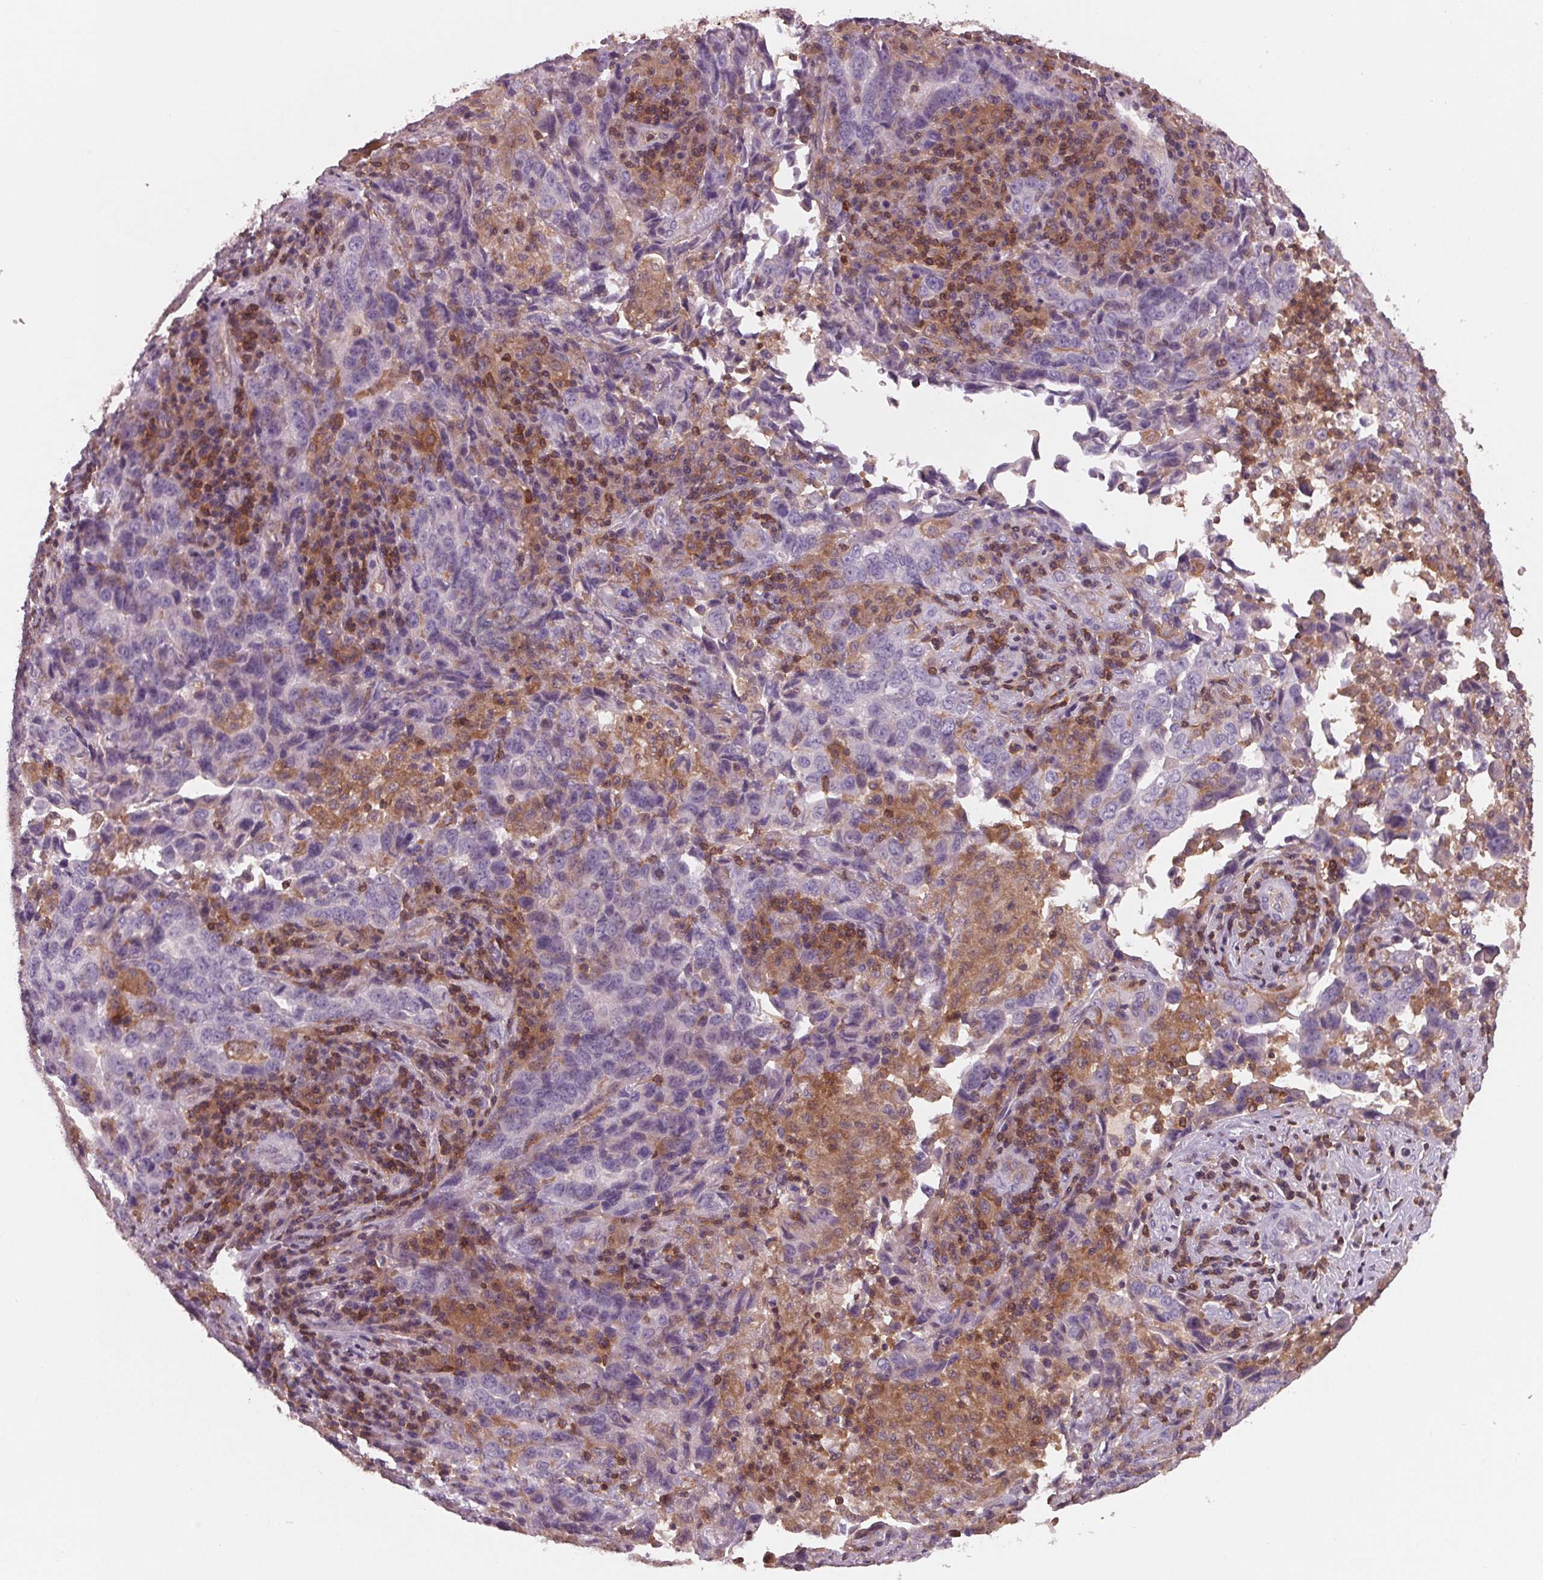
{"staining": {"intensity": "negative", "quantity": "none", "location": "none"}, "tissue": "lung cancer", "cell_type": "Tumor cells", "image_type": "cancer", "snomed": [{"axis": "morphology", "description": "Adenocarcinoma, NOS"}, {"axis": "topography", "description": "Lung"}], "caption": "A high-resolution image shows immunohistochemistry (IHC) staining of lung cancer (adenocarcinoma), which shows no significant staining in tumor cells.", "gene": "ARHGAP25", "patient": {"sex": "male", "age": 67}}